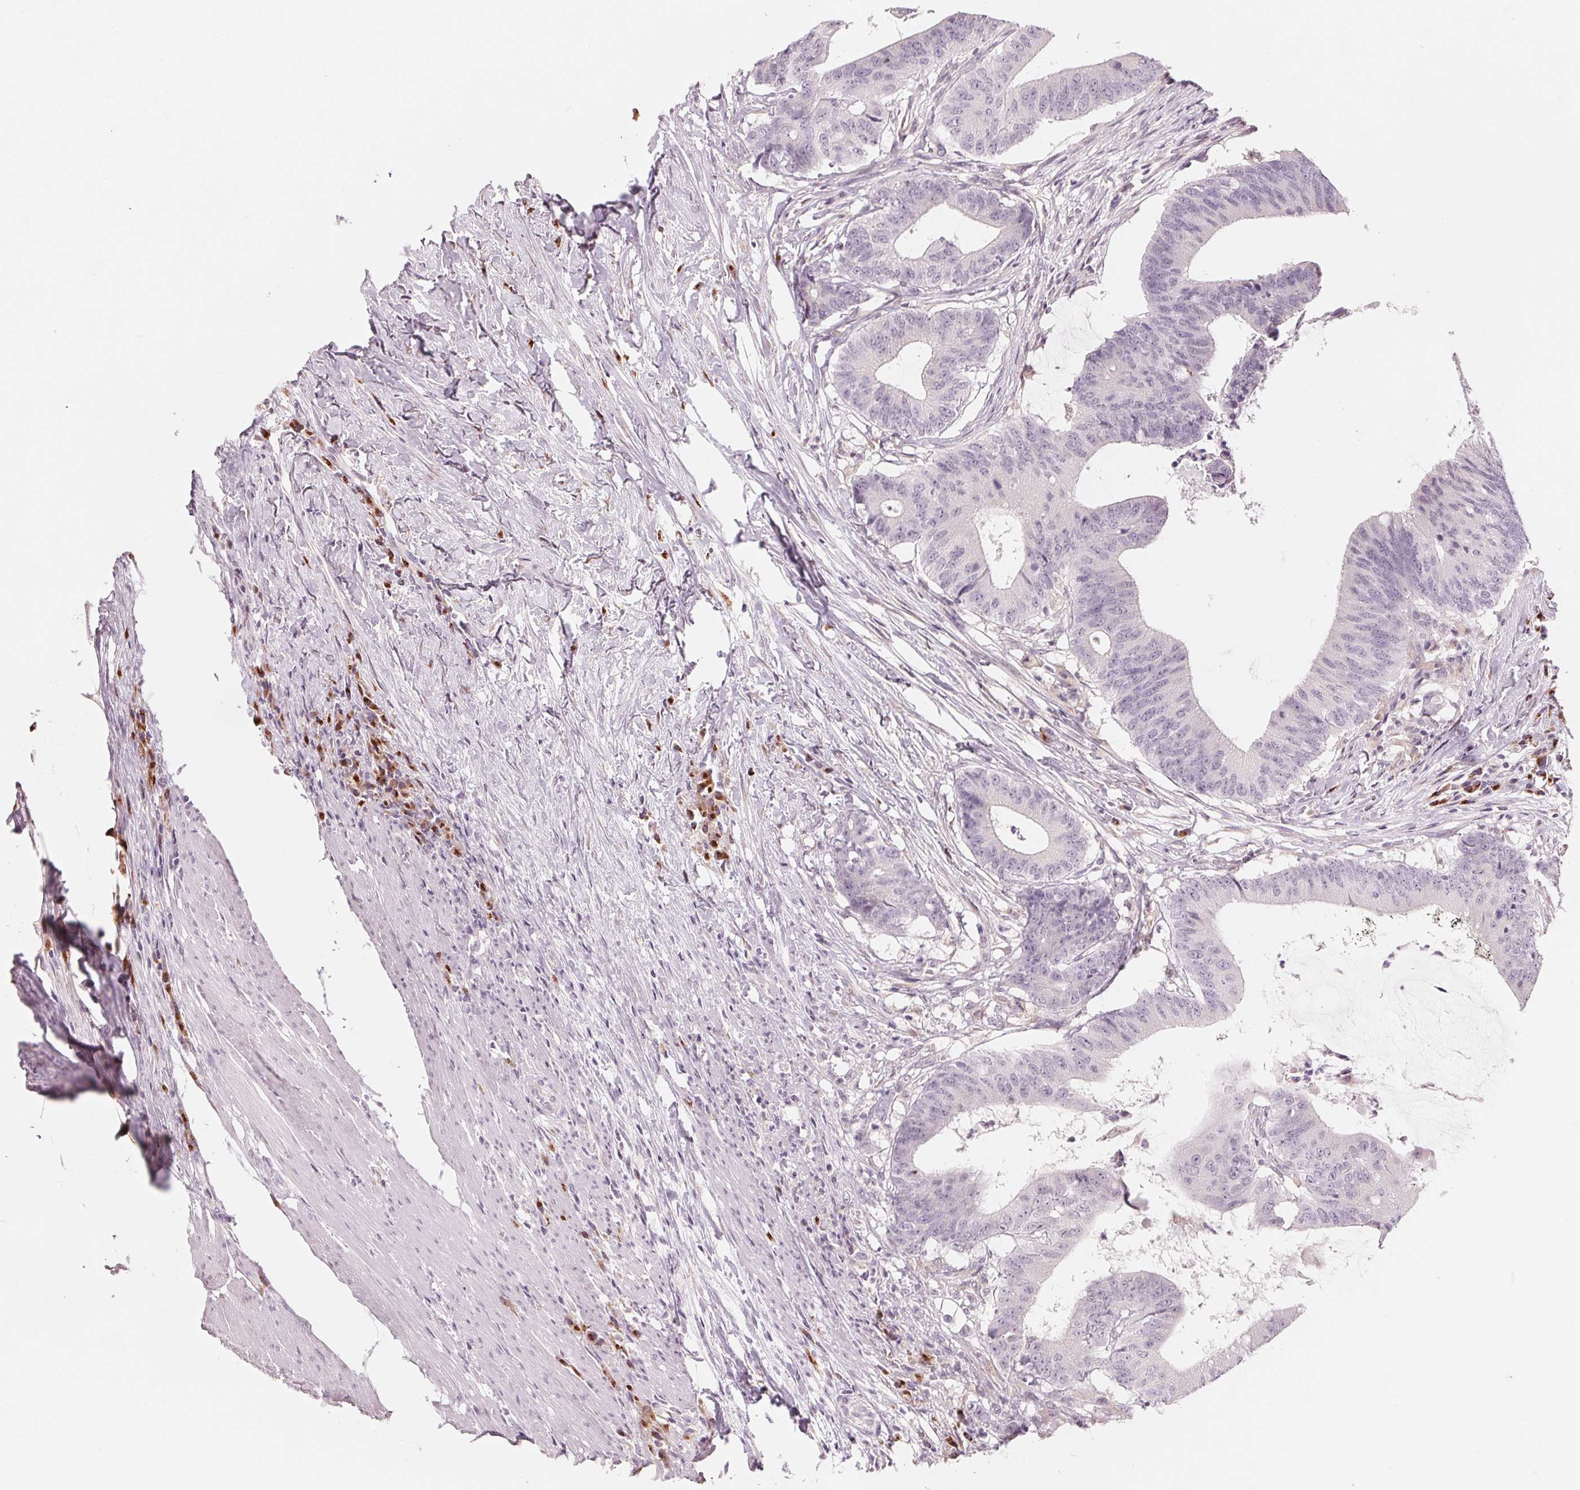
{"staining": {"intensity": "negative", "quantity": "none", "location": "none"}, "tissue": "colorectal cancer", "cell_type": "Tumor cells", "image_type": "cancer", "snomed": [{"axis": "morphology", "description": "Adenocarcinoma, NOS"}, {"axis": "topography", "description": "Colon"}], "caption": "Immunohistochemistry (IHC) micrograph of neoplastic tissue: human colorectal cancer (adenocarcinoma) stained with DAB (3,3'-diaminobenzidine) displays no significant protein expression in tumor cells.", "gene": "IL9R", "patient": {"sex": "female", "age": 43}}